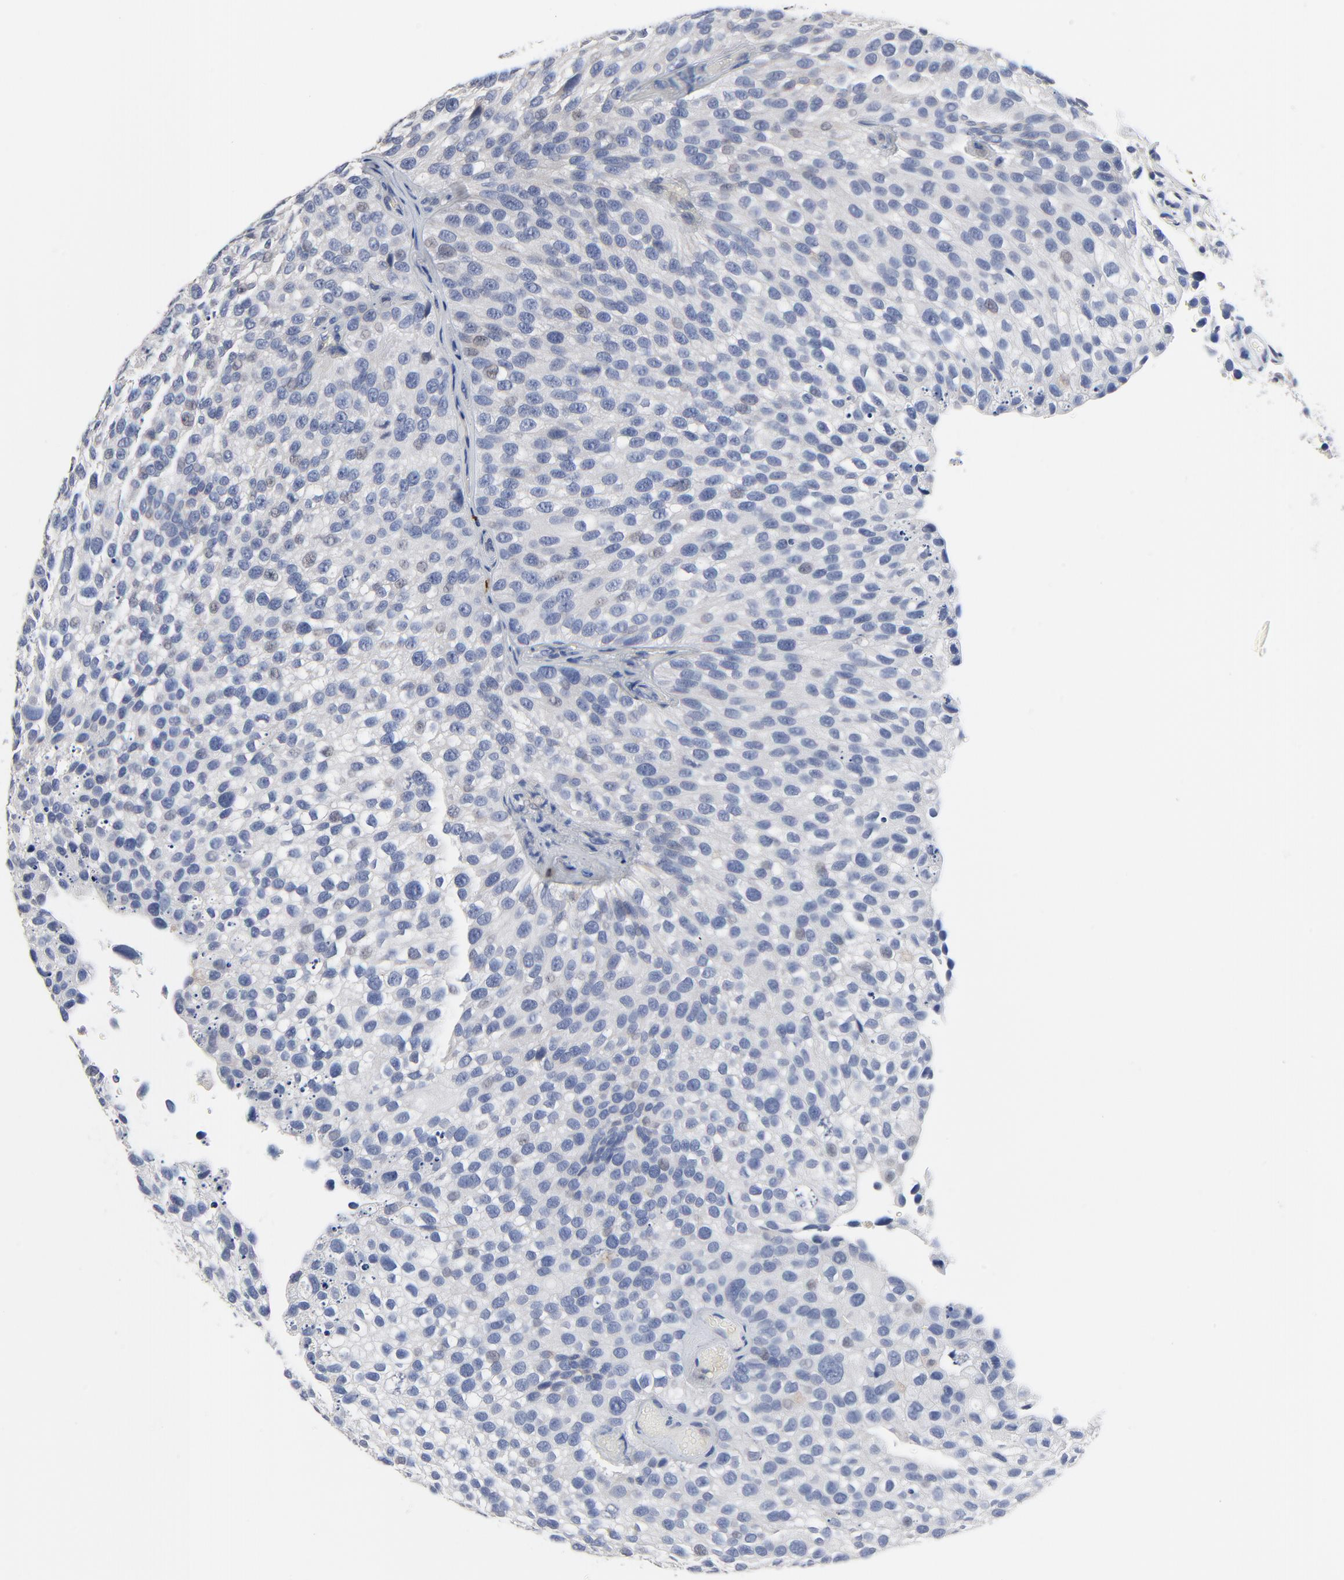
{"staining": {"intensity": "negative", "quantity": "none", "location": "none"}, "tissue": "urothelial cancer", "cell_type": "Tumor cells", "image_type": "cancer", "snomed": [{"axis": "morphology", "description": "Urothelial carcinoma, High grade"}, {"axis": "topography", "description": "Urinary bladder"}], "caption": "Human high-grade urothelial carcinoma stained for a protein using immunohistochemistry (IHC) exhibits no expression in tumor cells.", "gene": "FBXL5", "patient": {"sex": "male", "age": 72}}